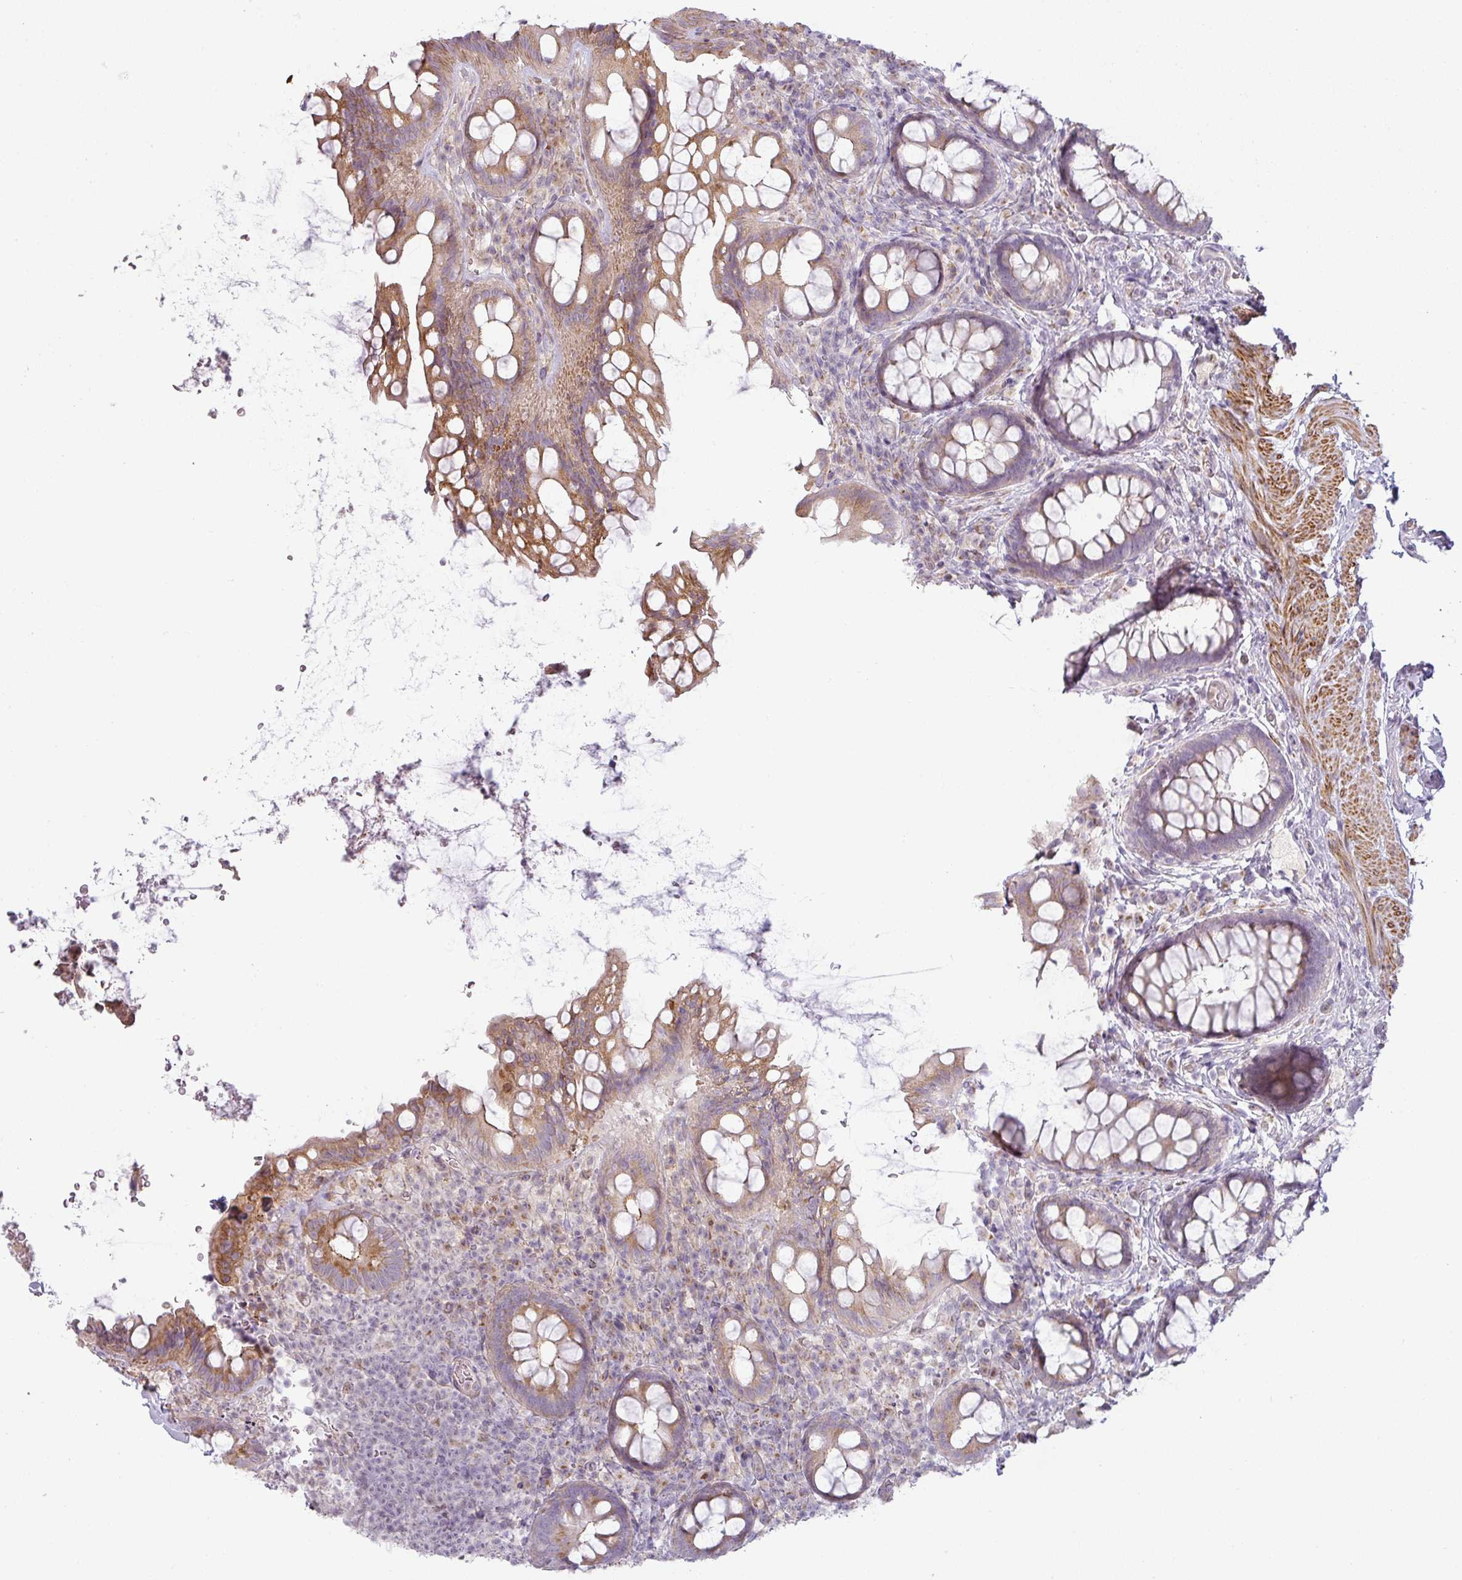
{"staining": {"intensity": "moderate", "quantity": "25%-75%", "location": "cytoplasmic/membranous"}, "tissue": "rectum", "cell_type": "Glandular cells", "image_type": "normal", "snomed": [{"axis": "morphology", "description": "Normal tissue, NOS"}, {"axis": "topography", "description": "Rectum"}, {"axis": "topography", "description": "Peripheral nerve tissue"}], "caption": "Protein staining exhibits moderate cytoplasmic/membranous staining in approximately 25%-75% of glandular cells in unremarkable rectum.", "gene": "CCDC144A", "patient": {"sex": "female", "age": 69}}